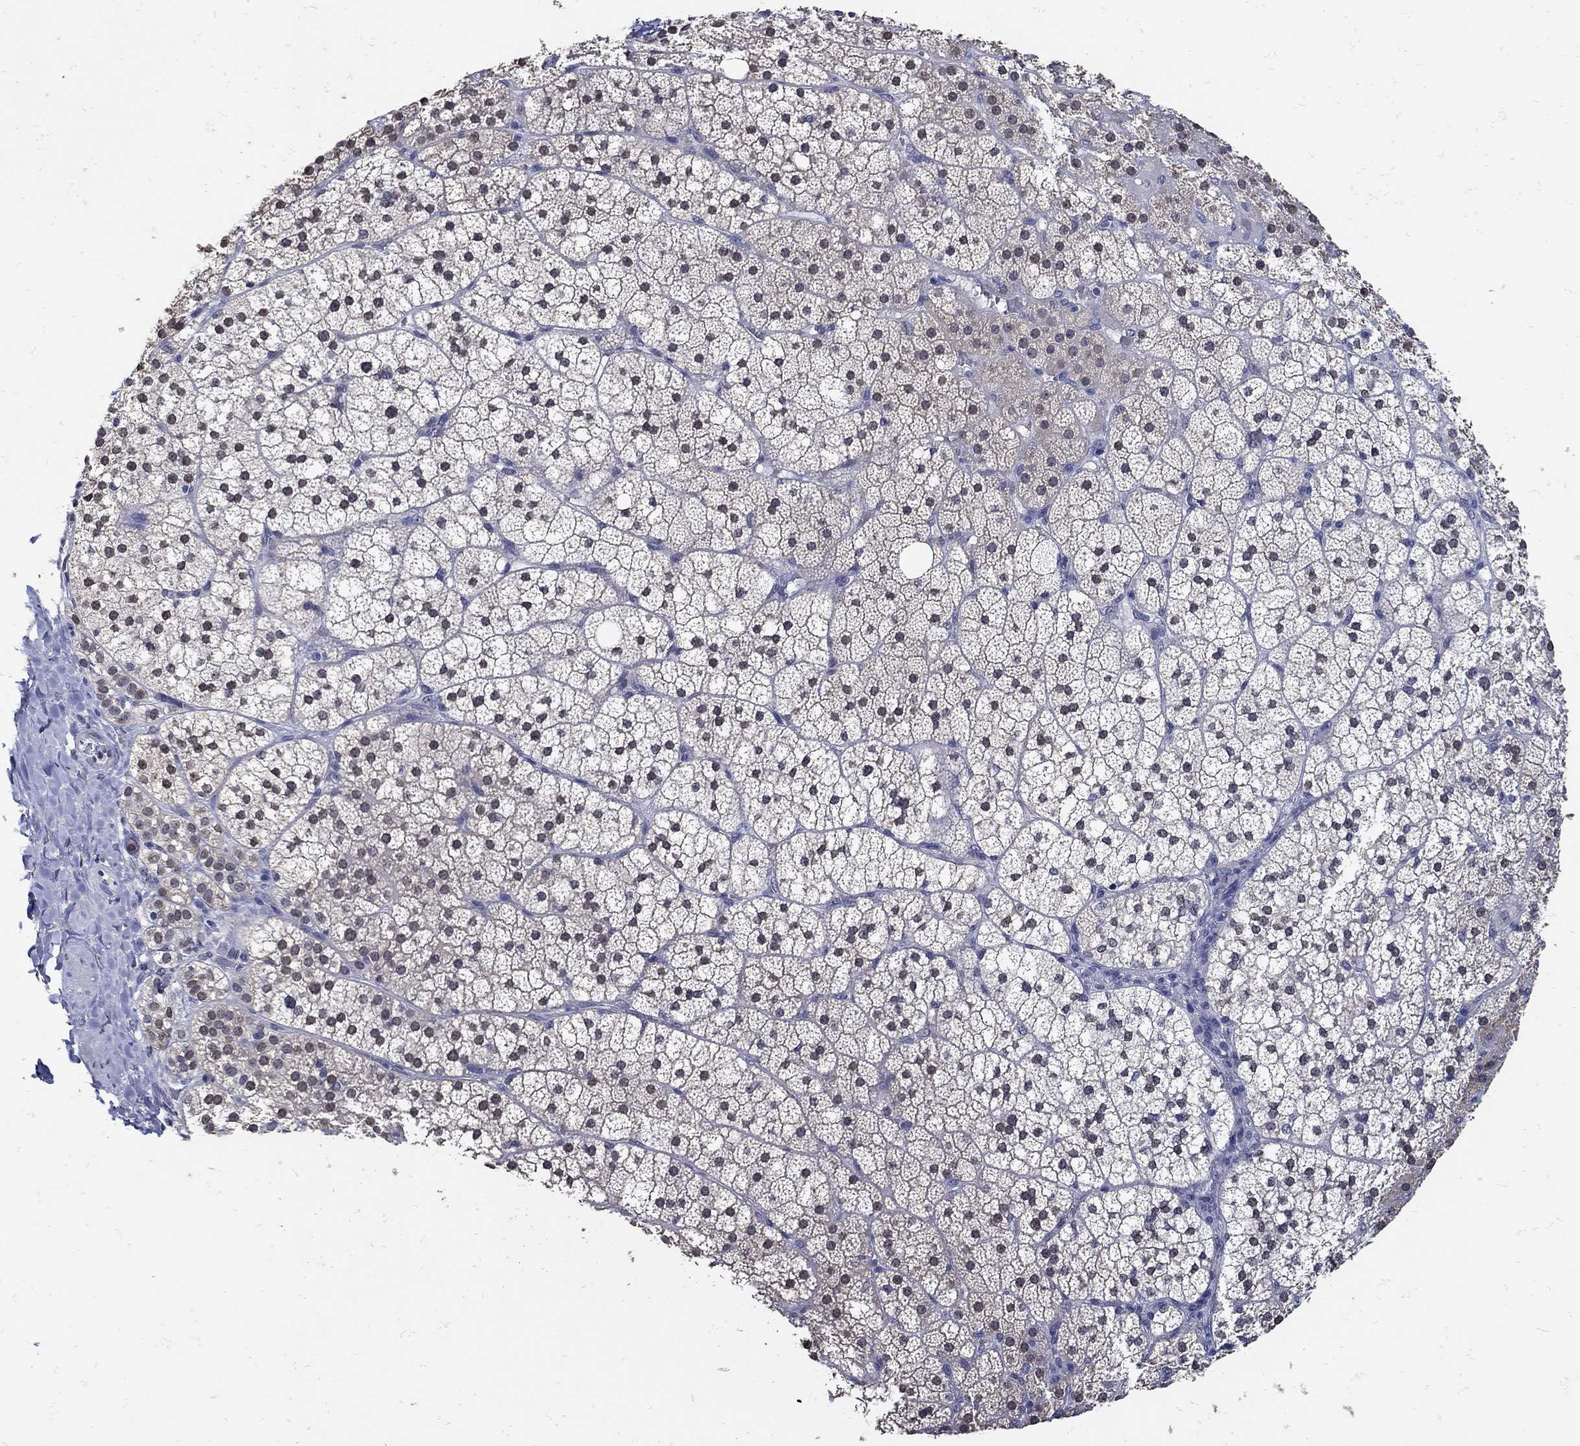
{"staining": {"intensity": "weak", "quantity": "<25%", "location": "cytoplasmic/membranous"}, "tissue": "adrenal gland", "cell_type": "Glandular cells", "image_type": "normal", "snomed": [{"axis": "morphology", "description": "Normal tissue, NOS"}, {"axis": "topography", "description": "Adrenal gland"}], "caption": "The IHC histopathology image has no significant staining in glandular cells of adrenal gland. (DAB immunohistochemistry (IHC) visualized using brightfield microscopy, high magnification).", "gene": "KCNN3", "patient": {"sex": "male", "age": 53}}